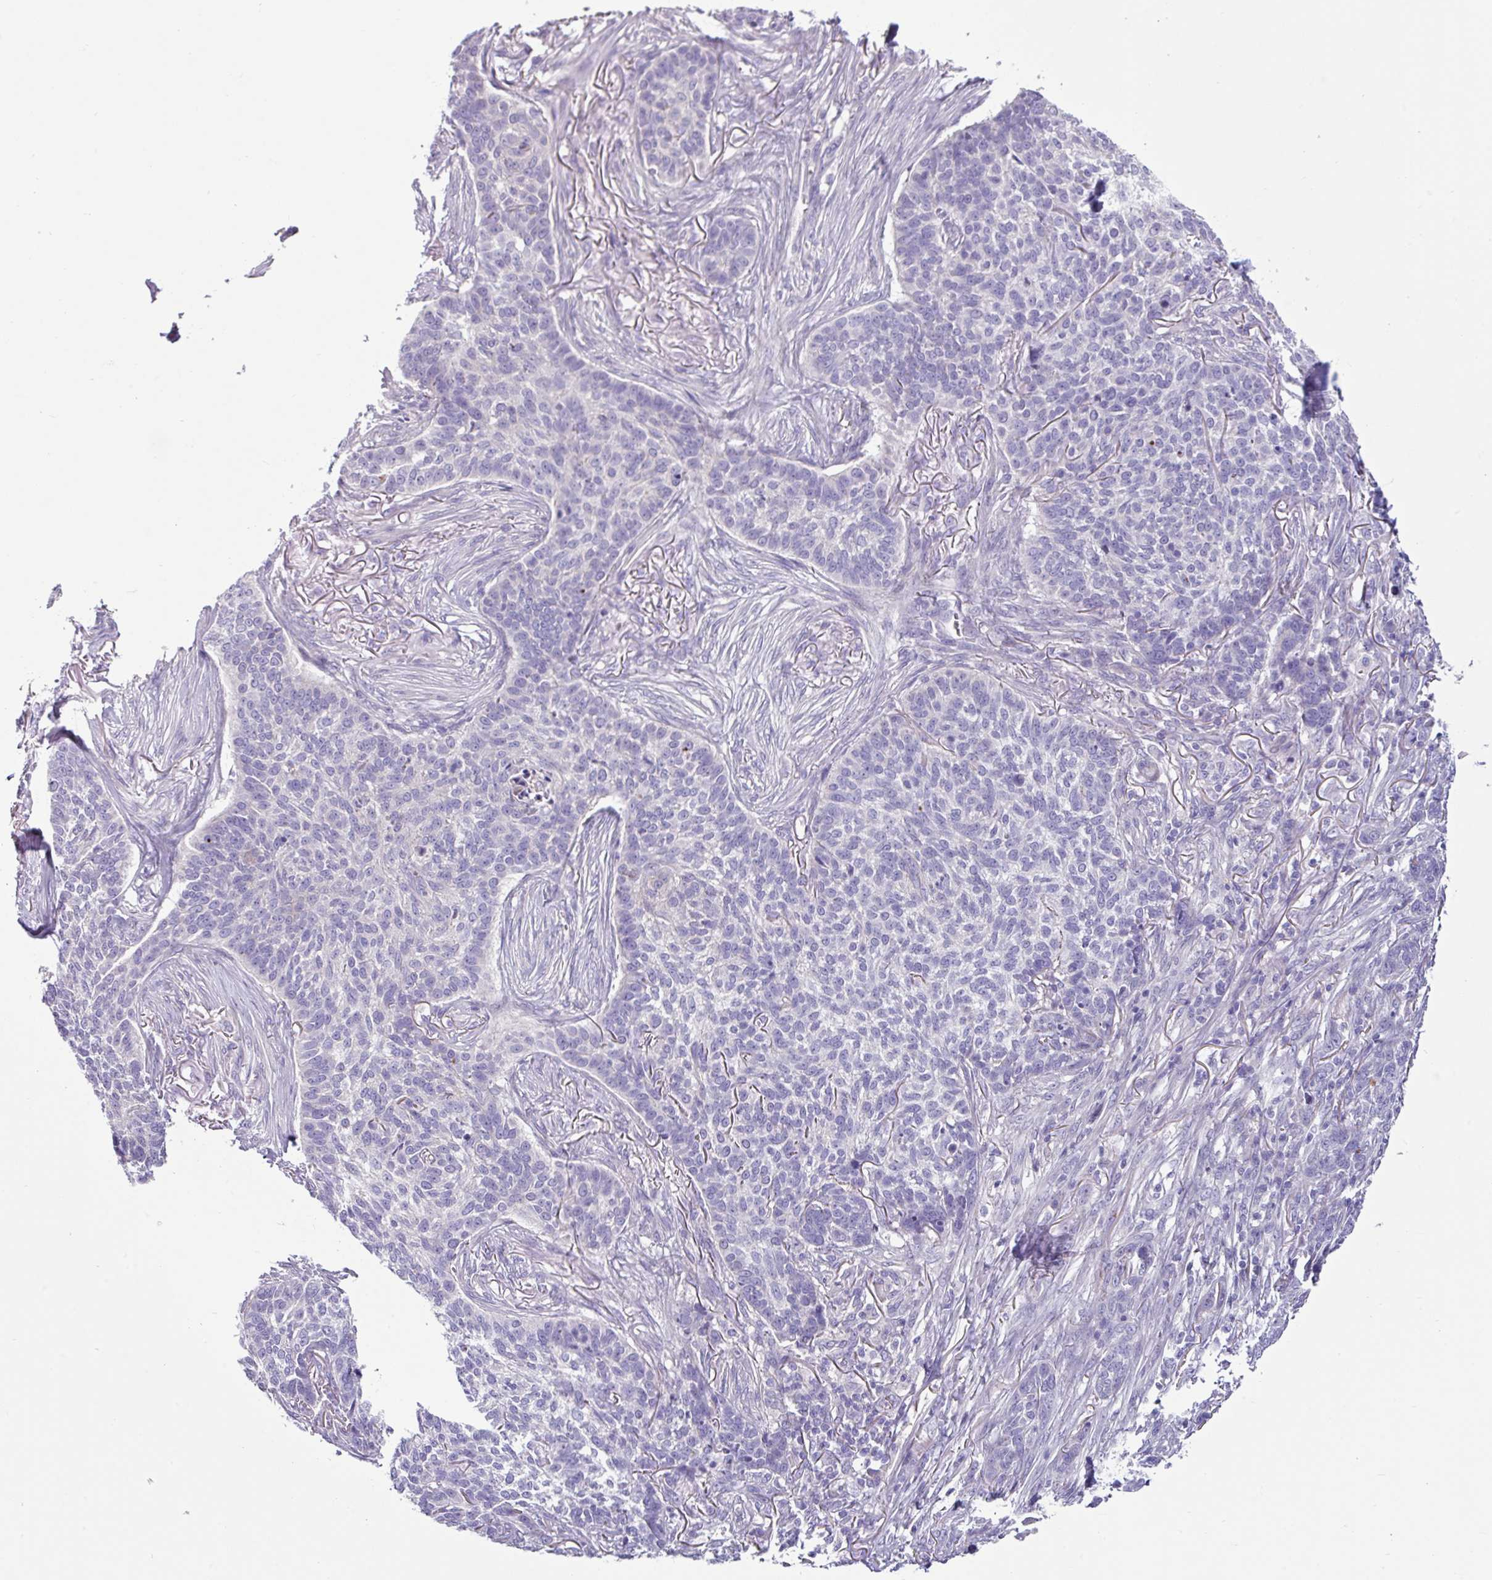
{"staining": {"intensity": "negative", "quantity": "none", "location": "none"}, "tissue": "skin cancer", "cell_type": "Tumor cells", "image_type": "cancer", "snomed": [{"axis": "morphology", "description": "Basal cell carcinoma"}, {"axis": "topography", "description": "Skin"}], "caption": "Image shows no significant protein expression in tumor cells of skin basal cell carcinoma.", "gene": "ACAP3", "patient": {"sex": "male", "age": 85}}